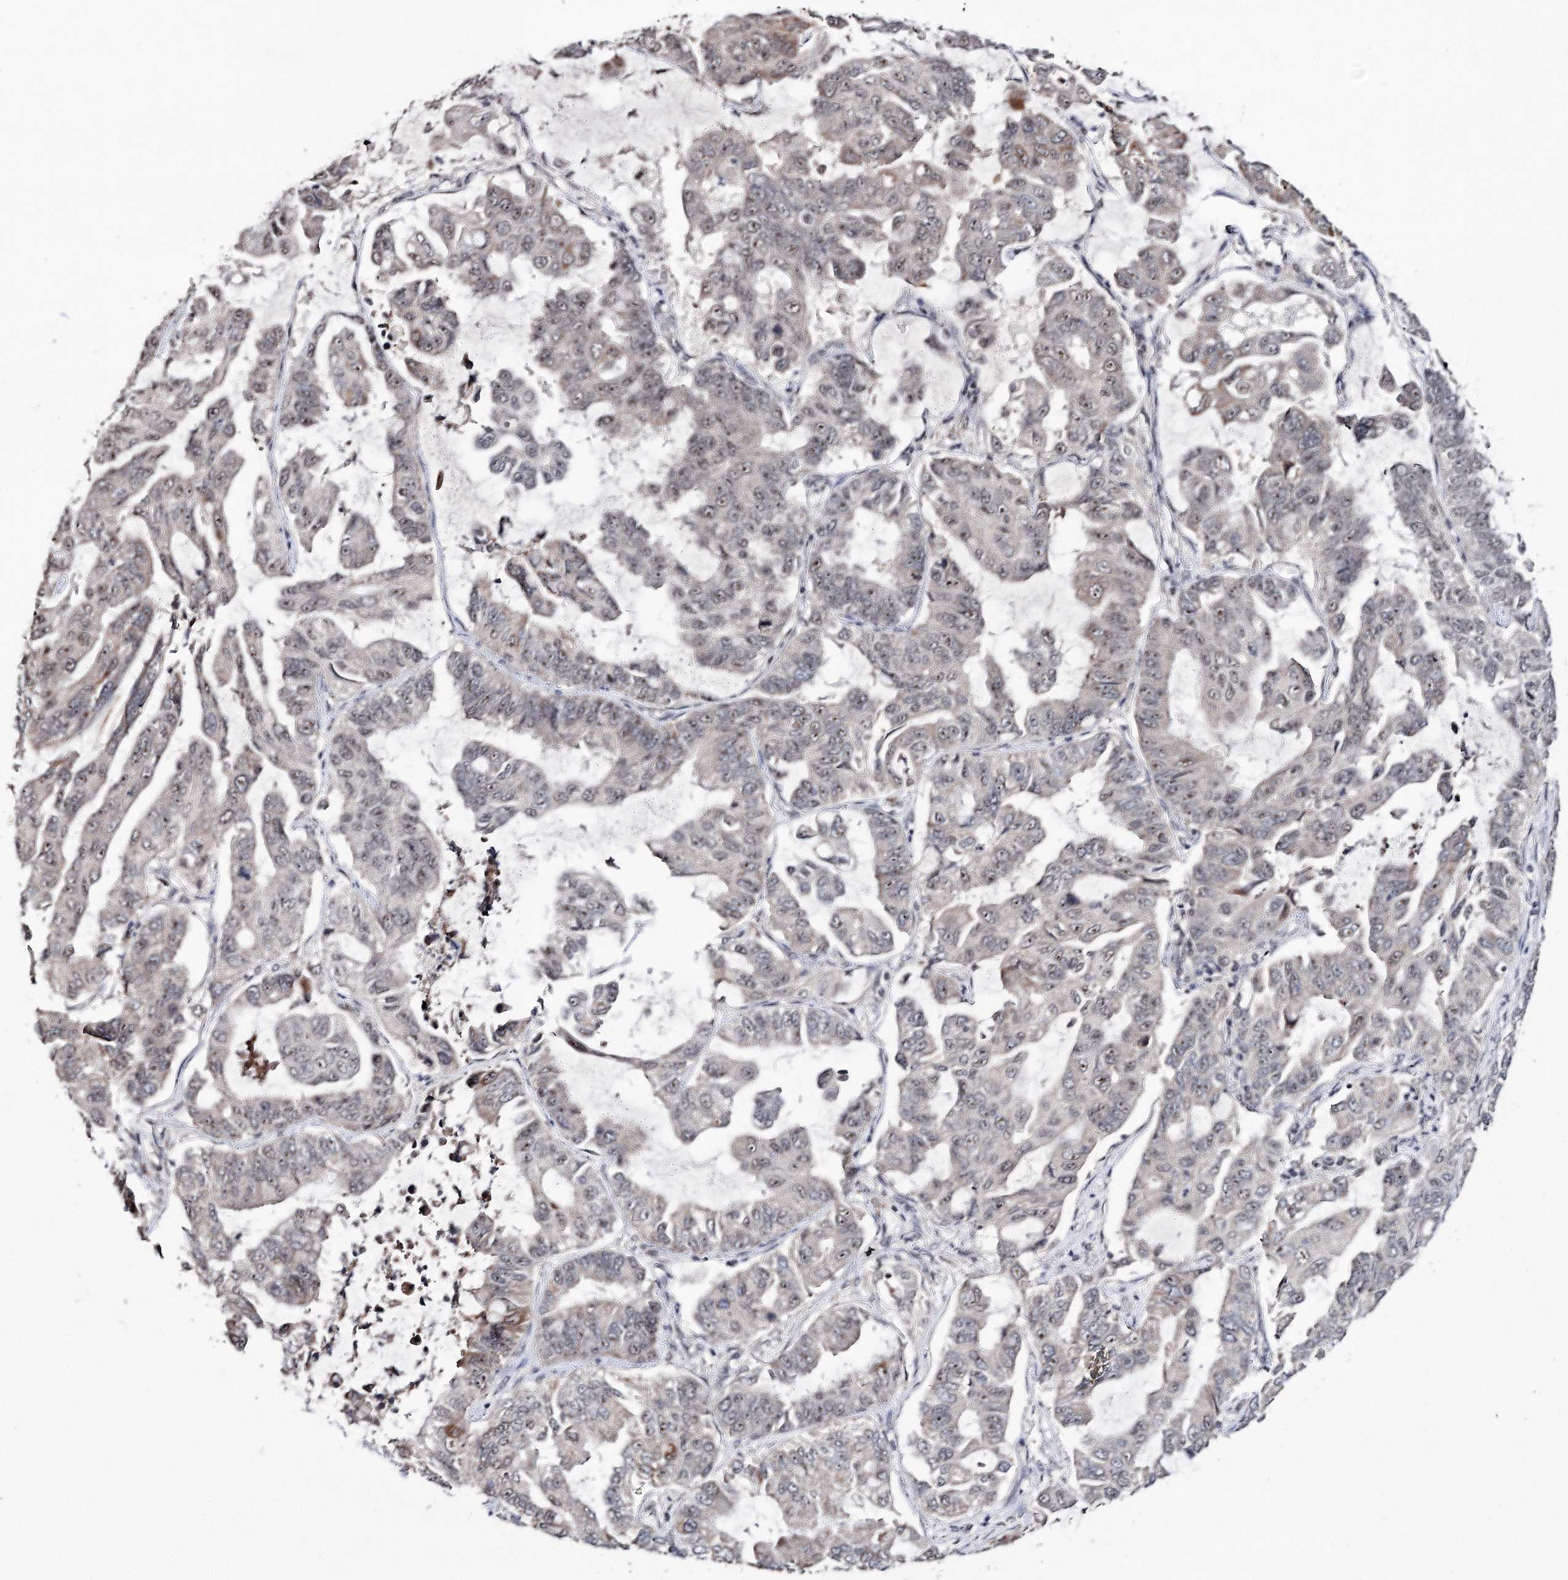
{"staining": {"intensity": "weak", "quantity": "<25%", "location": "cytoplasmic/membranous,nuclear"}, "tissue": "lung cancer", "cell_type": "Tumor cells", "image_type": "cancer", "snomed": [{"axis": "morphology", "description": "Adenocarcinoma, NOS"}, {"axis": "topography", "description": "Lung"}], "caption": "Immunohistochemistry (IHC) micrograph of human lung adenocarcinoma stained for a protein (brown), which reveals no staining in tumor cells.", "gene": "VGLL4", "patient": {"sex": "male", "age": 64}}